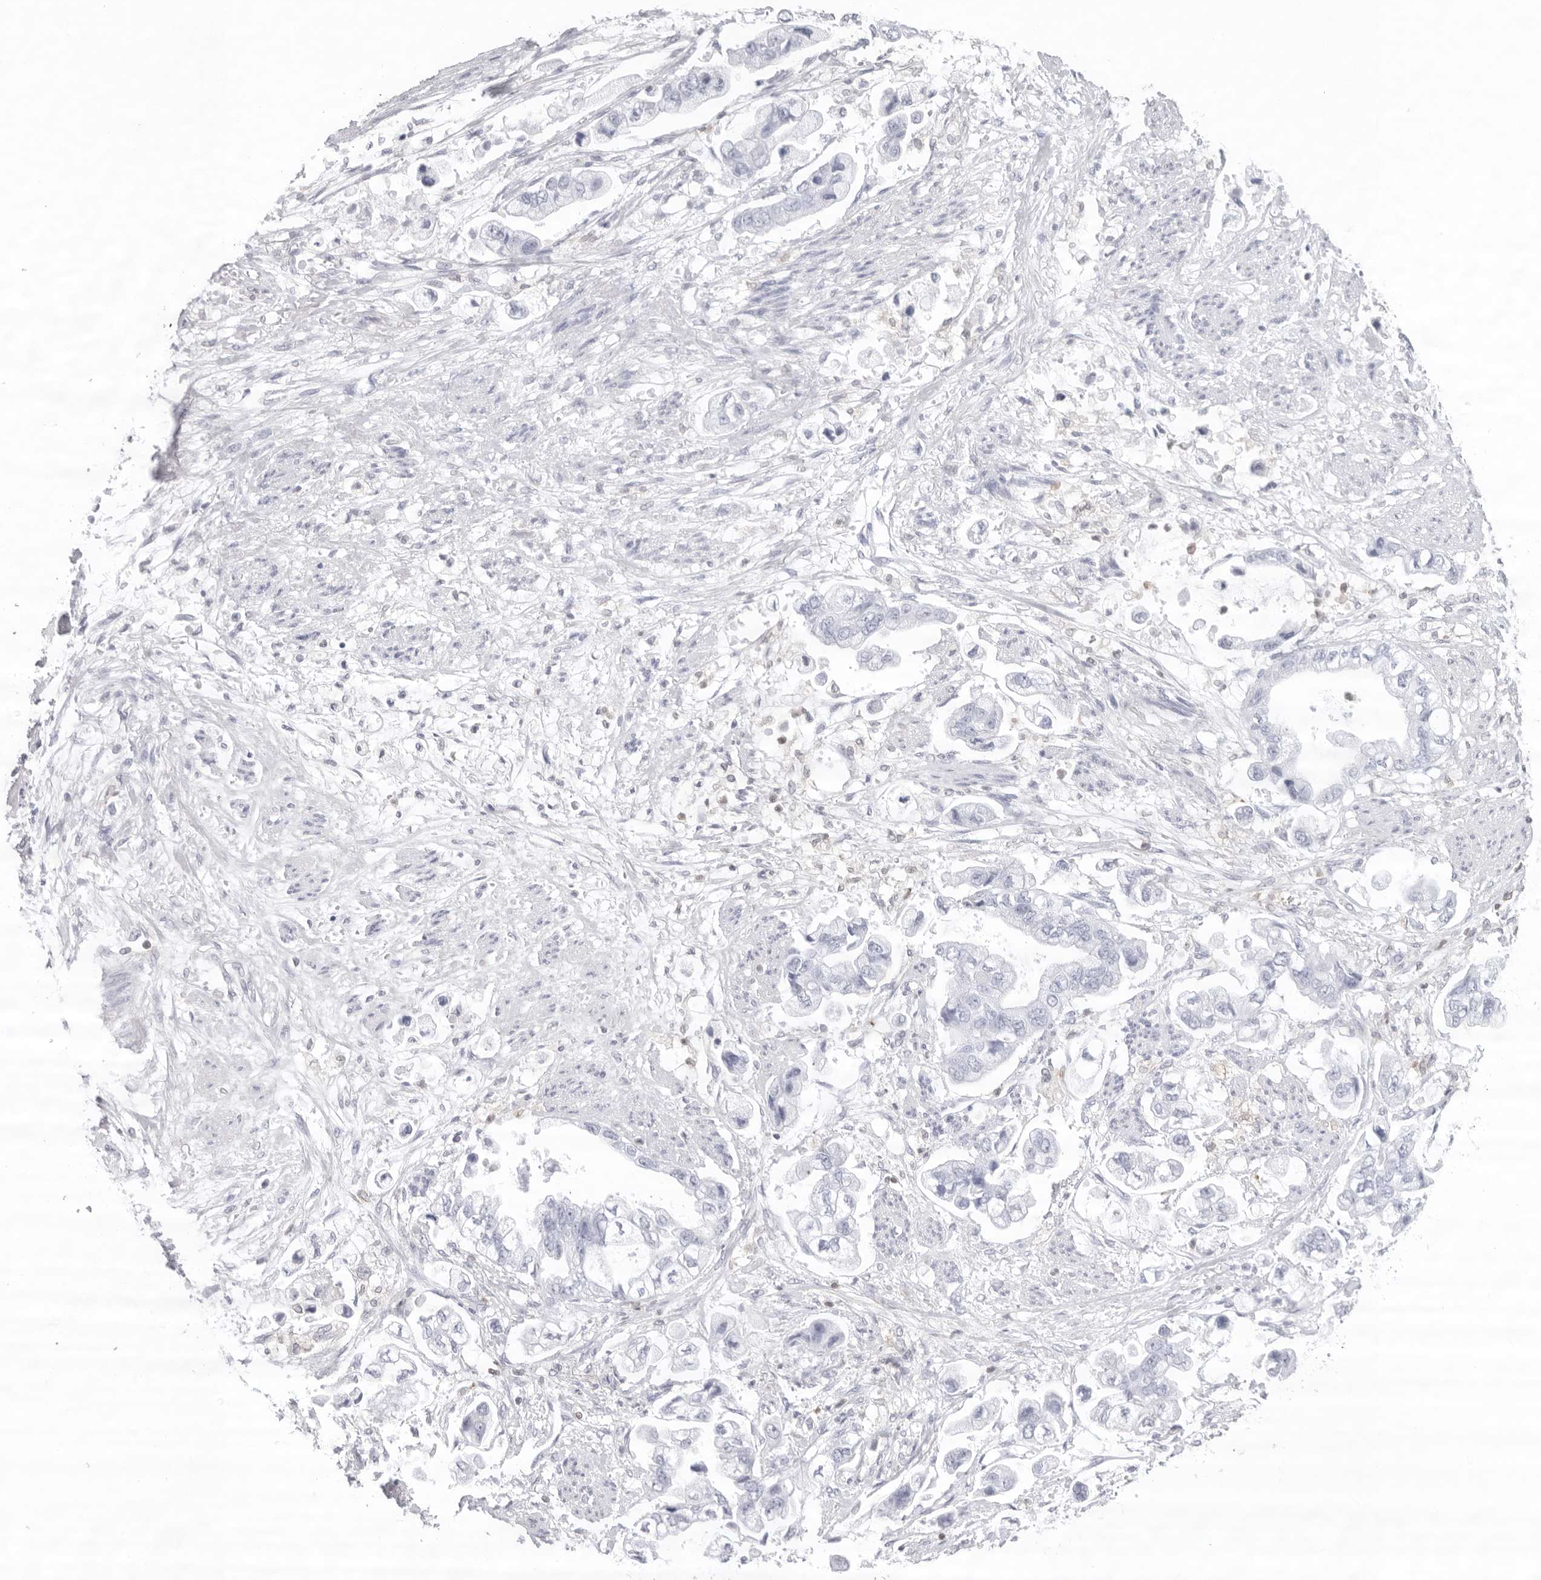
{"staining": {"intensity": "negative", "quantity": "none", "location": "none"}, "tissue": "stomach cancer", "cell_type": "Tumor cells", "image_type": "cancer", "snomed": [{"axis": "morphology", "description": "Adenocarcinoma, NOS"}, {"axis": "topography", "description": "Stomach"}], "caption": "IHC micrograph of neoplastic tissue: stomach cancer (adenocarcinoma) stained with DAB (3,3'-diaminobenzidine) displays no significant protein staining in tumor cells. (DAB (3,3'-diaminobenzidine) immunohistochemistry (IHC) with hematoxylin counter stain).", "gene": "FMNL1", "patient": {"sex": "male", "age": 62}}